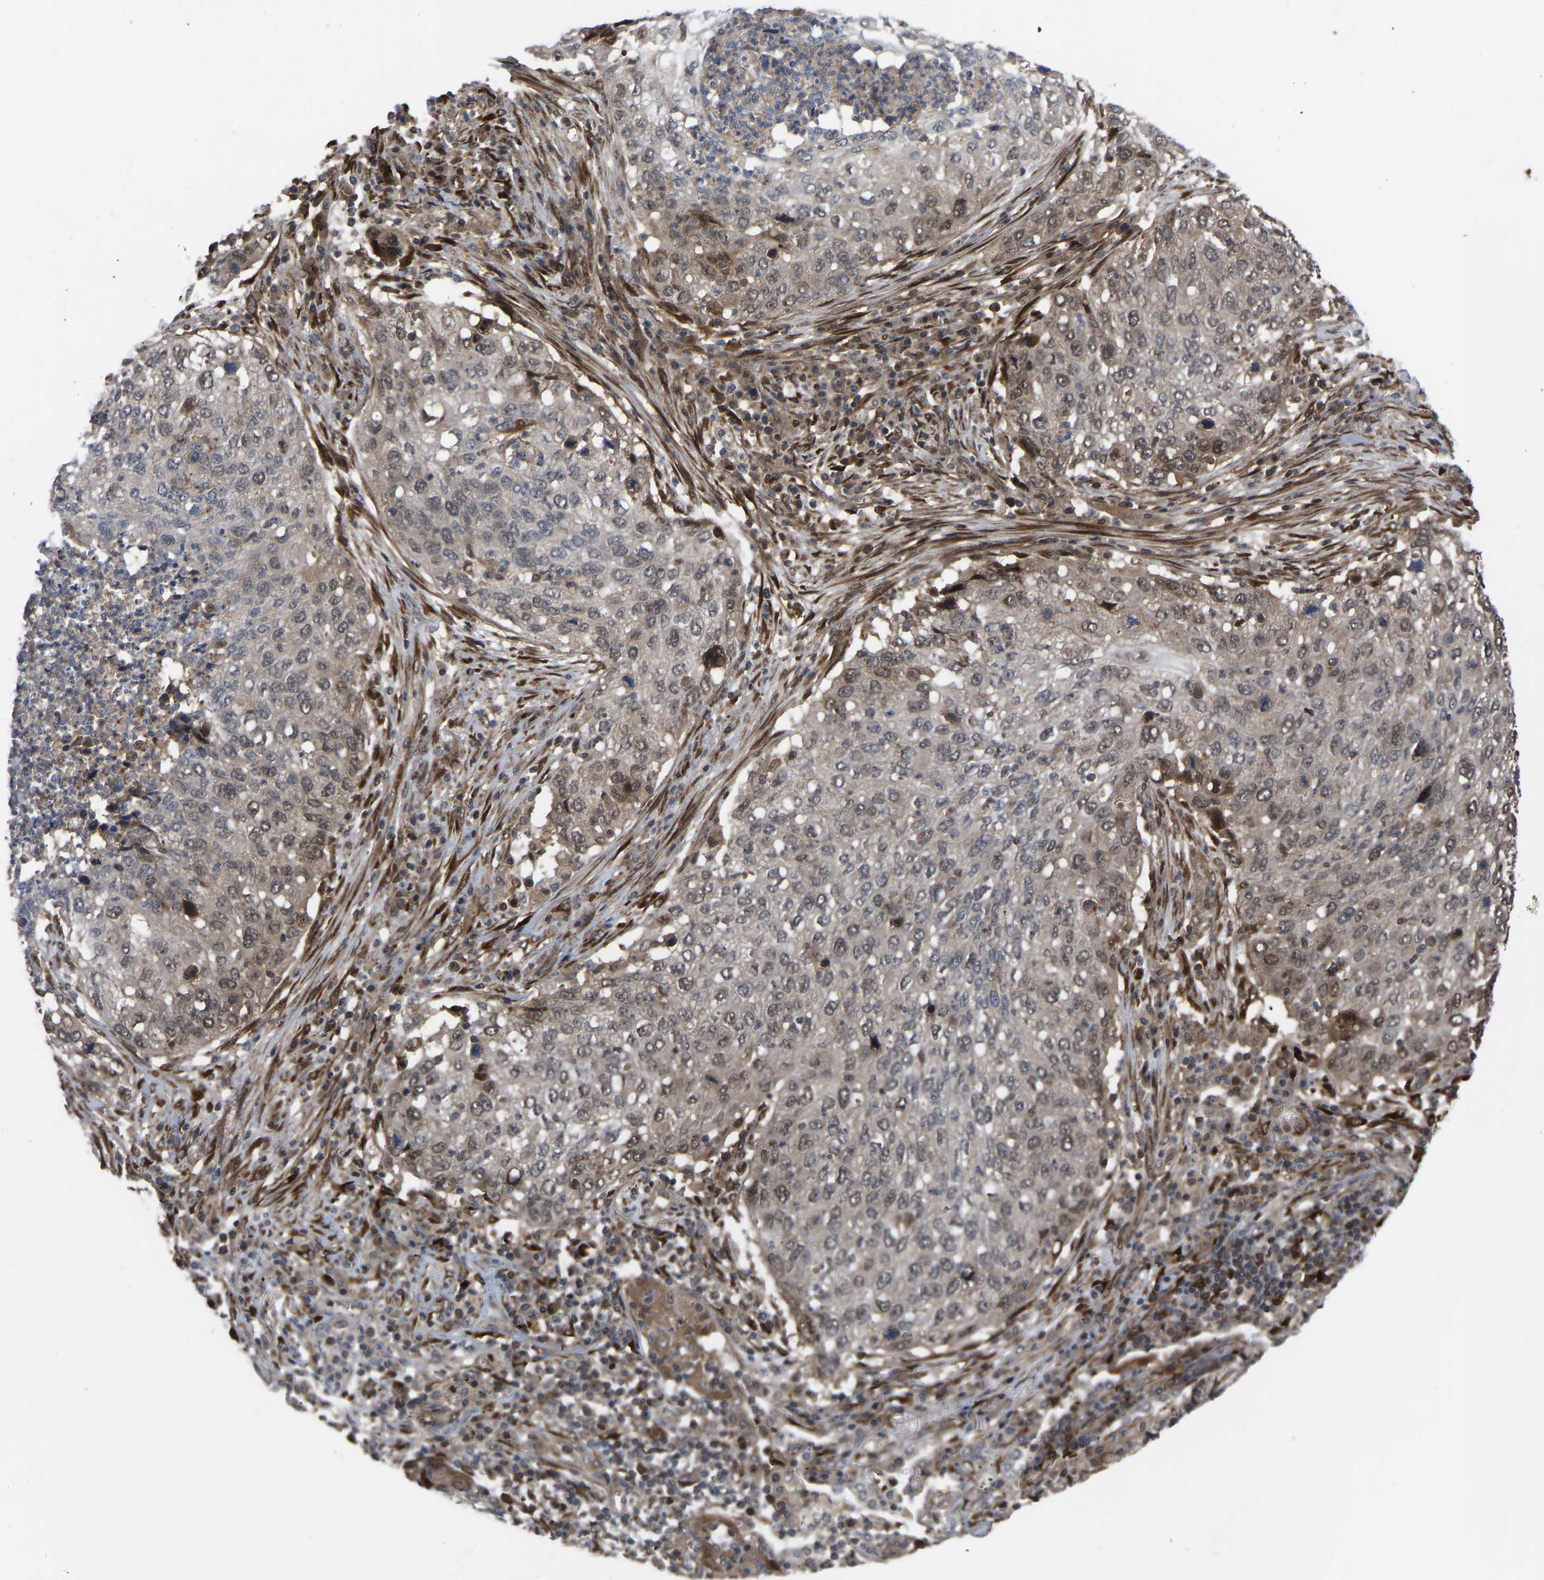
{"staining": {"intensity": "weak", "quantity": ">75%", "location": "cytoplasmic/membranous,nuclear"}, "tissue": "lung cancer", "cell_type": "Tumor cells", "image_type": "cancer", "snomed": [{"axis": "morphology", "description": "Squamous cell carcinoma, NOS"}, {"axis": "topography", "description": "Lung"}], "caption": "Human lung cancer stained for a protein (brown) exhibits weak cytoplasmic/membranous and nuclear positive positivity in about >75% of tumor cells.", "gene": "CYP7B1", "patient": {"sex": "female", "age": 63}}